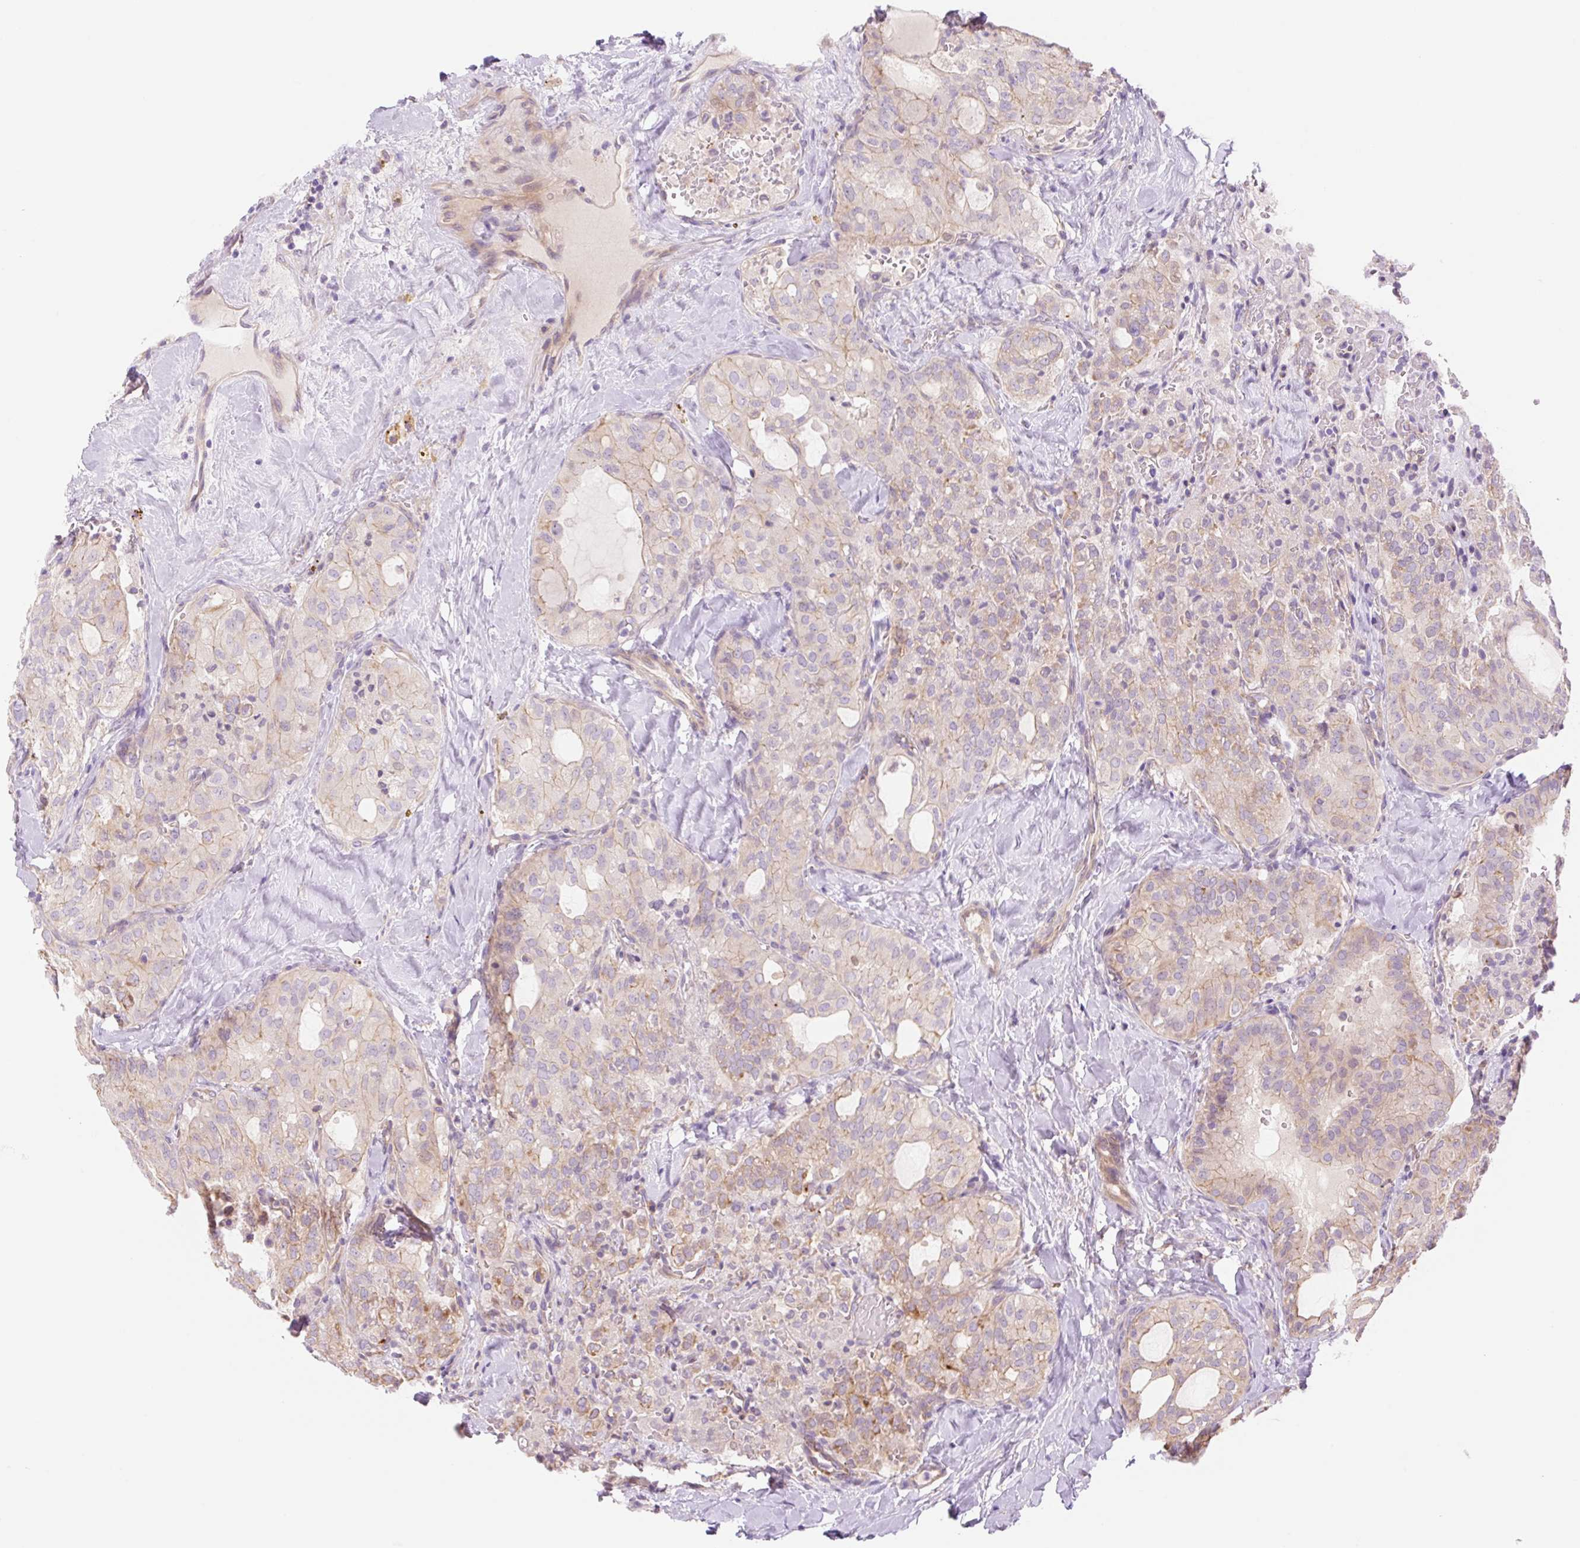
{"staining": {"intensity": "weak", "quantity": "<25%", "location": "cytoplasmic/membranous"}, "tissue": "thyroid cancer", "cell_type": "Tumor cells", "image_type": "cancer", "snomed": [{"axis": "morphology", "description": "Follicular adenoma carcinoma, NOS"}, {"axis": "topography", "description": "Thyroid gland"}], "caption": "High magnification brightfield microscopy of thyroid cancer (follicular adenoma carcinoma) stained with DAB (brown) and counterstained with hematoxylin (blue): tumor cells show no significant expression. The staining is performed using DAB brown chromogen with nuclei counter-stained in using hematoxylin.", "gene": "NLRP5", "patient": {"sex": "male", "age": 75}}